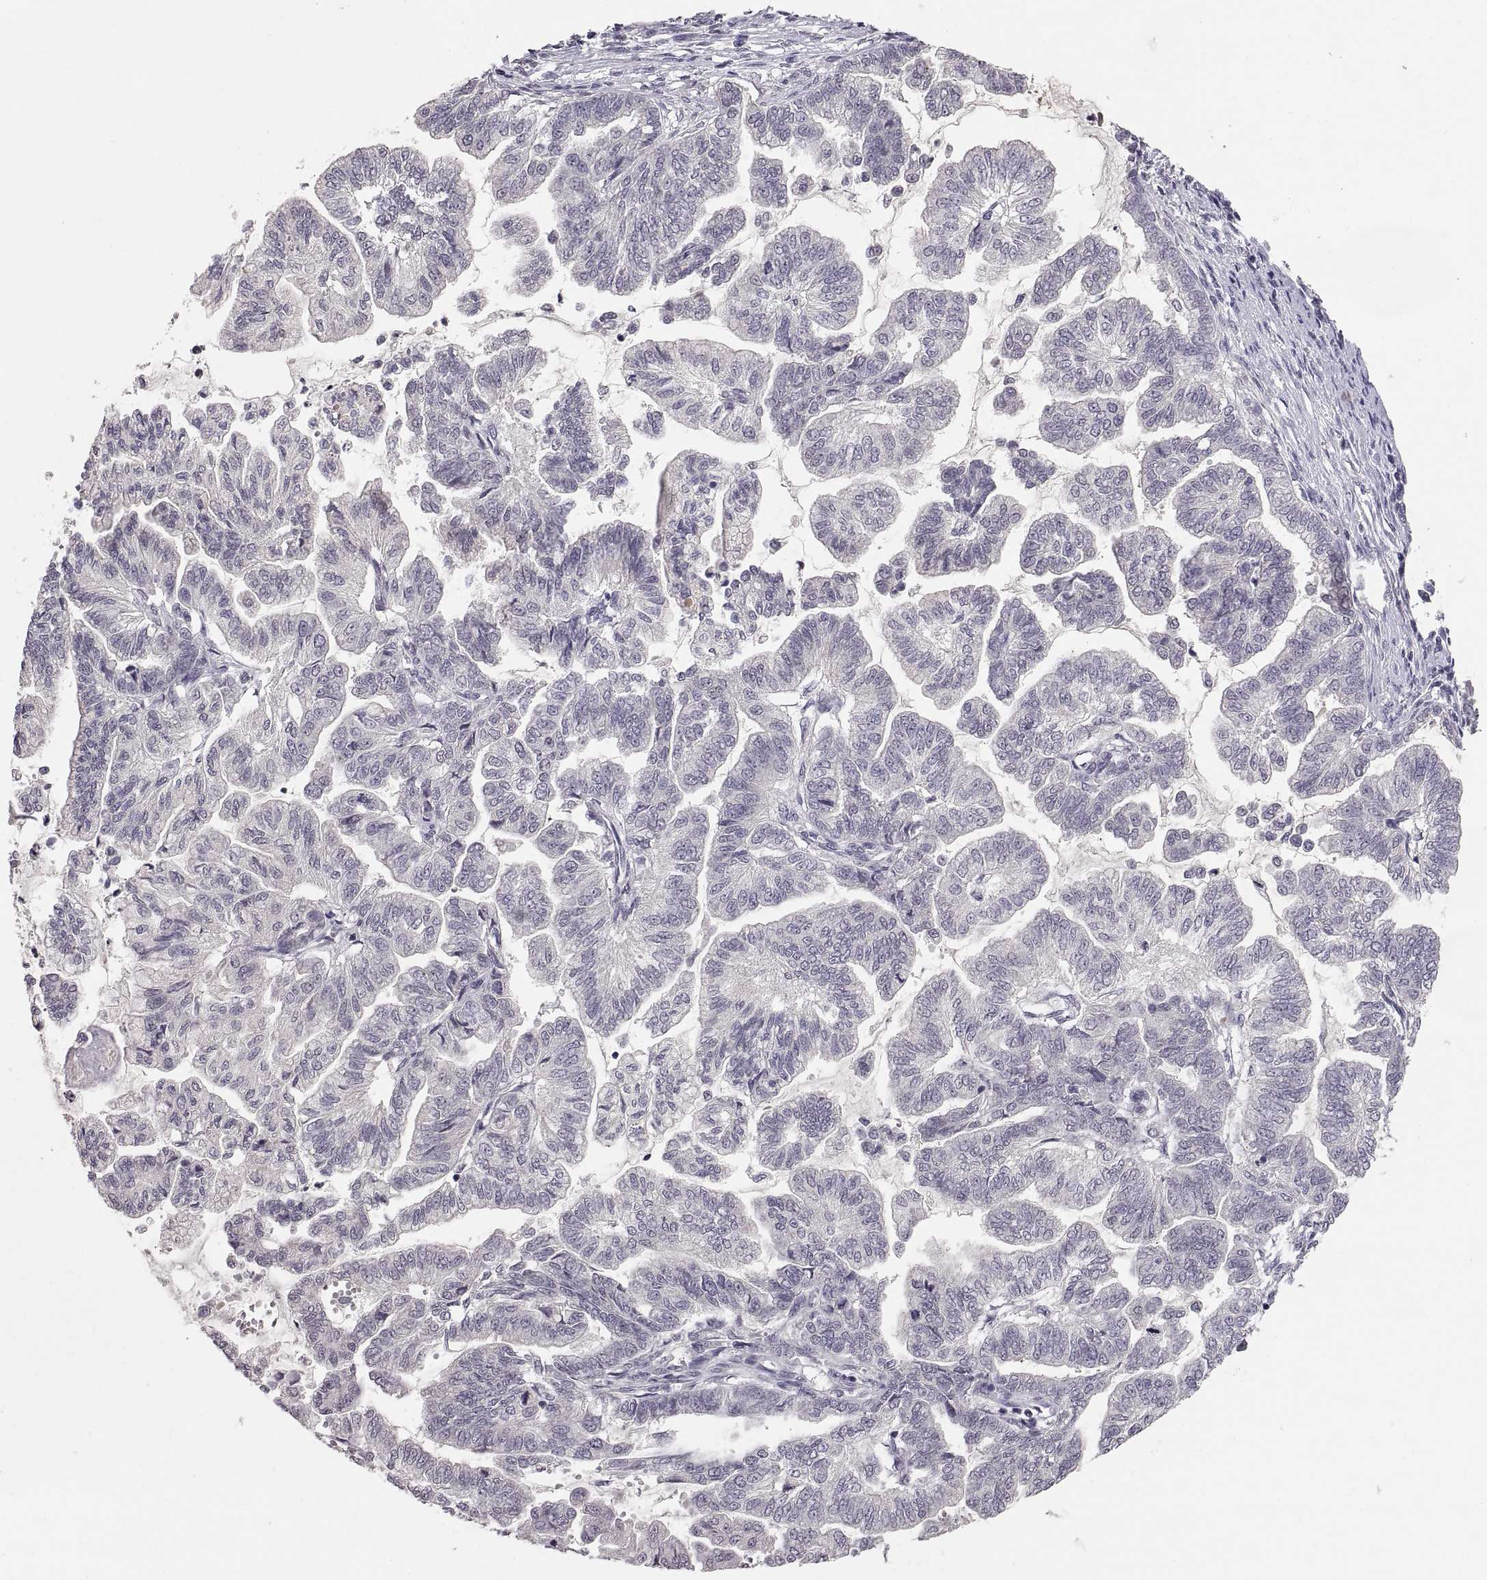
{"staining": {"intensity": "negative", "quantity": "none", "location": "none"}, "tissue": "stomach cancer", "cell_type": "Tumor cells", "image_type": "cancer", "snomed": [{"axis": "morphology", "description": "Adenocarcinoma, NOS"}, {"axis": "topography", "description": "Stomach"}], "caption": "A micrograph of adenocarcinoma (stomach) stained for a protein shows no brown staining in tumor cells.", "gene": "PAX2", "patient": {"sex": "male", "age": 83}}